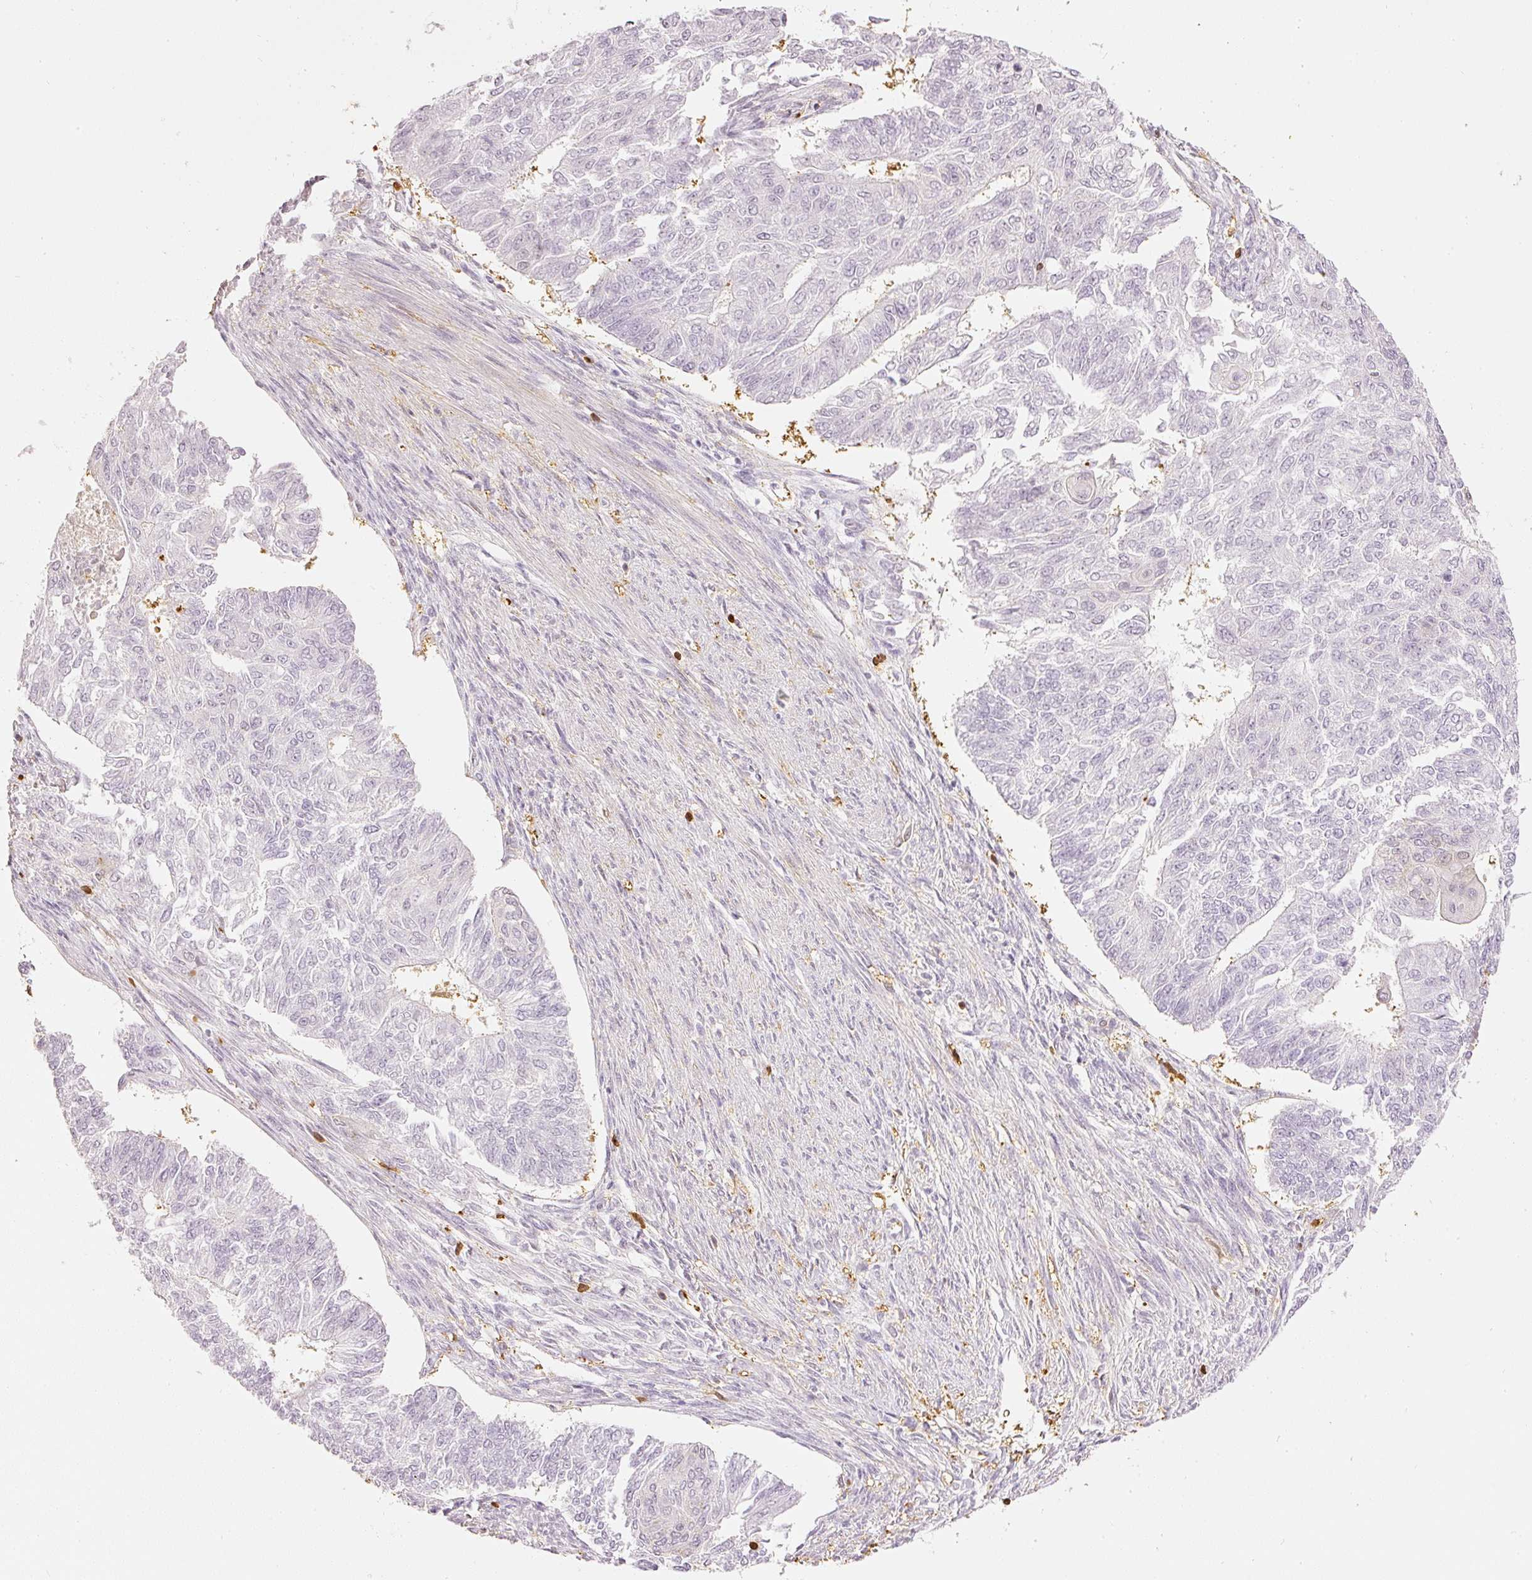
{"staining": {"intensity": "negative", "quantity": "none", "location": "none"}, "tissue": "endometrial cancer", "cell_type": "Tumor cells", "image_type": "cancer", "snomed": [{"axis": "morphology", "description": "Adenocarcinoma, NOS"}, {"axis": "topography", "description": "Endometrium"}], "caption": "IHC photomicrograph of adenocarcinoma (endometrial) stained for a protein (brown), which exhibits no staining in tumor cells.", "gene": "PFN1", "patient": {"sex": "female", "age": 32}}